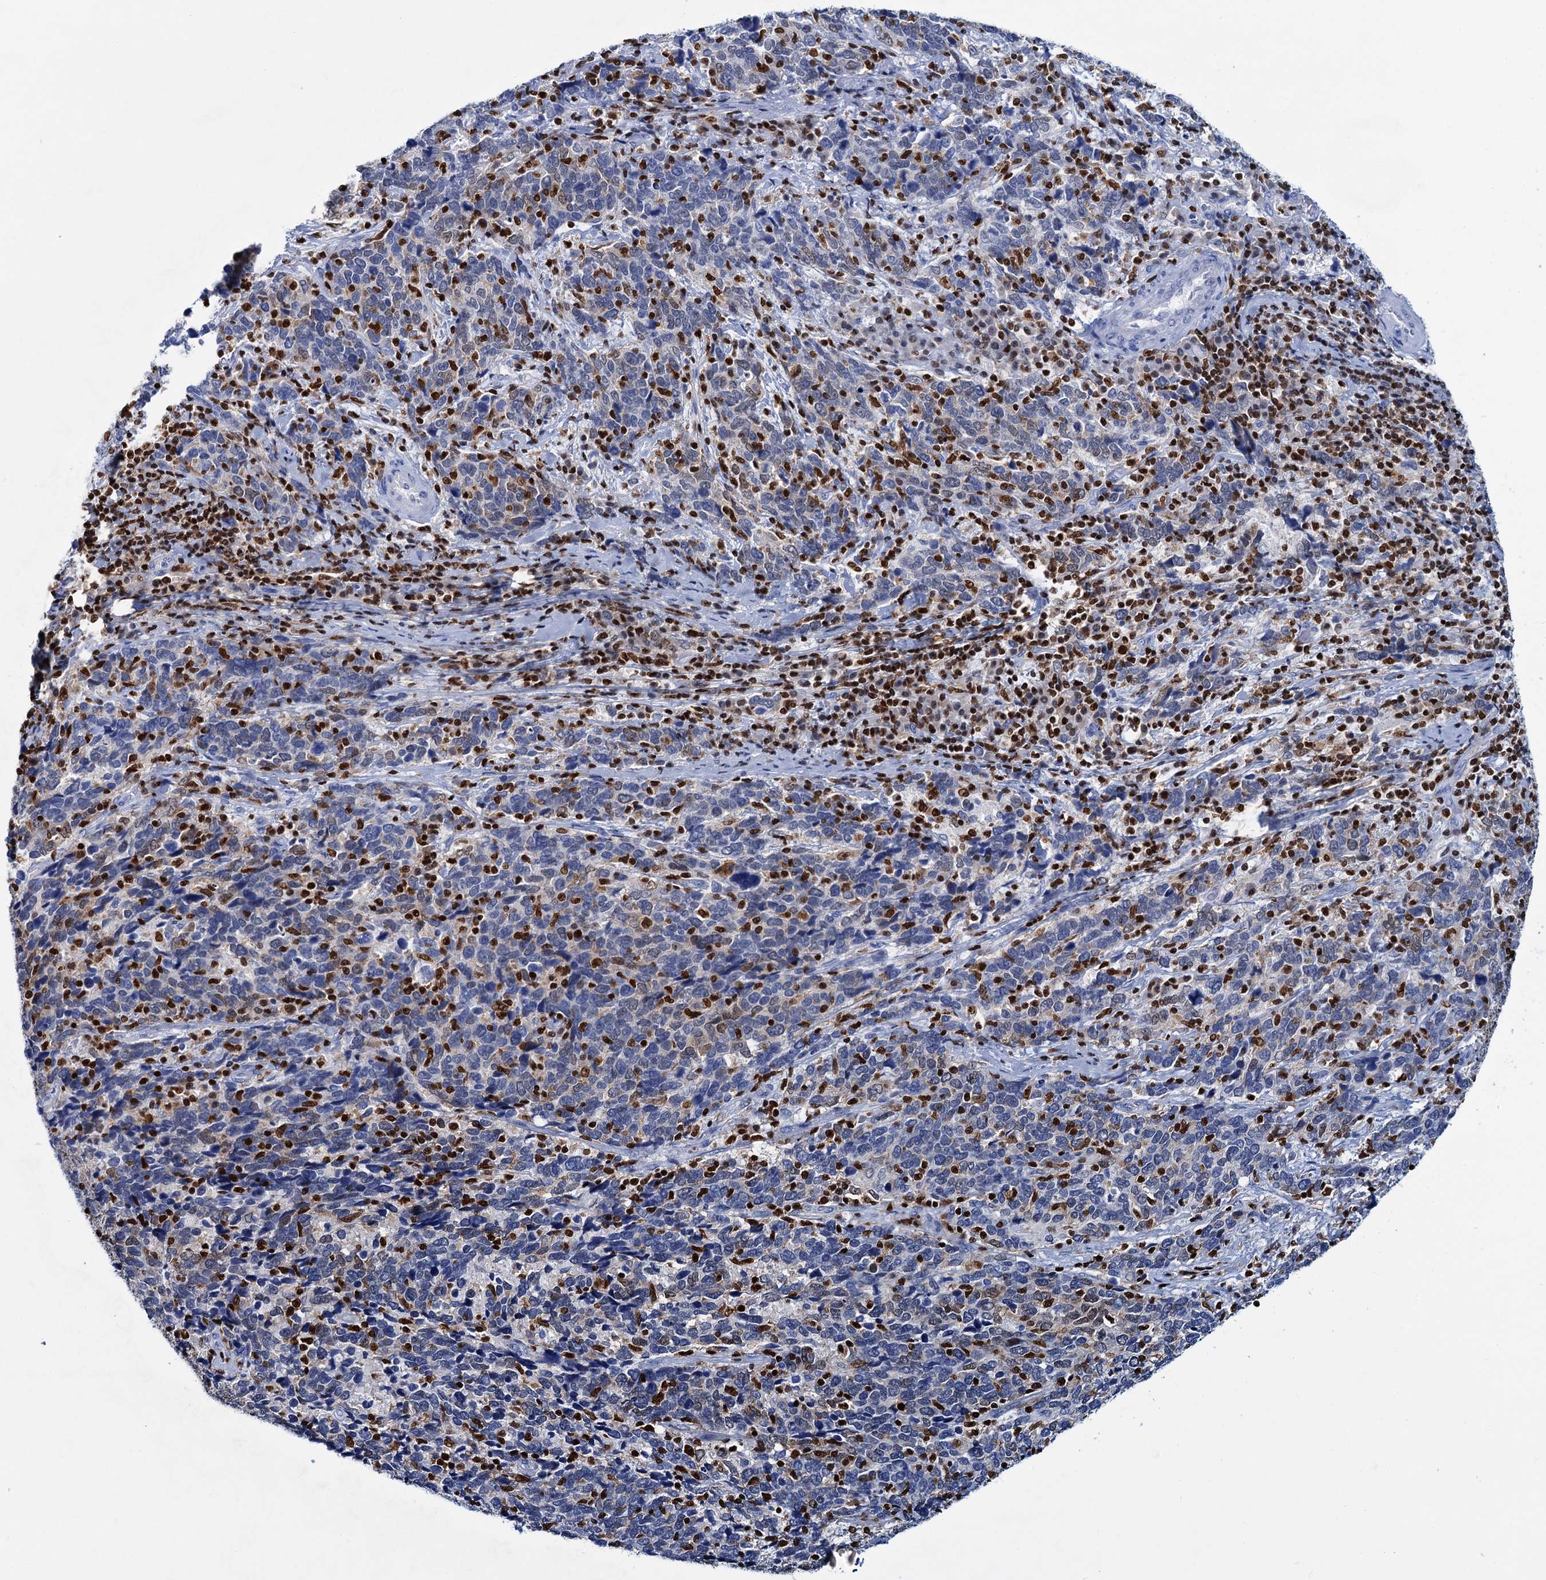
{"staining": {"intensity": "negative", "quantity": "none", "location": "none"}, "tissue": "cervical cancer", "cell_type": "Tumor cells", "image_type": "cancer", "snomed": [{"axis": "morphology", "description": "Squamous cell carcinoma, NOS"}, {"axis": "topography", "description": "Cervix"}], "caption": "IHC image of human cervical cancer (squamous cell carcinoma) stained for a protein (brown), which reveals no positivity in tumor cells.", "gene": "CELF2", "patient": {"sex": "female", "age": 41}}